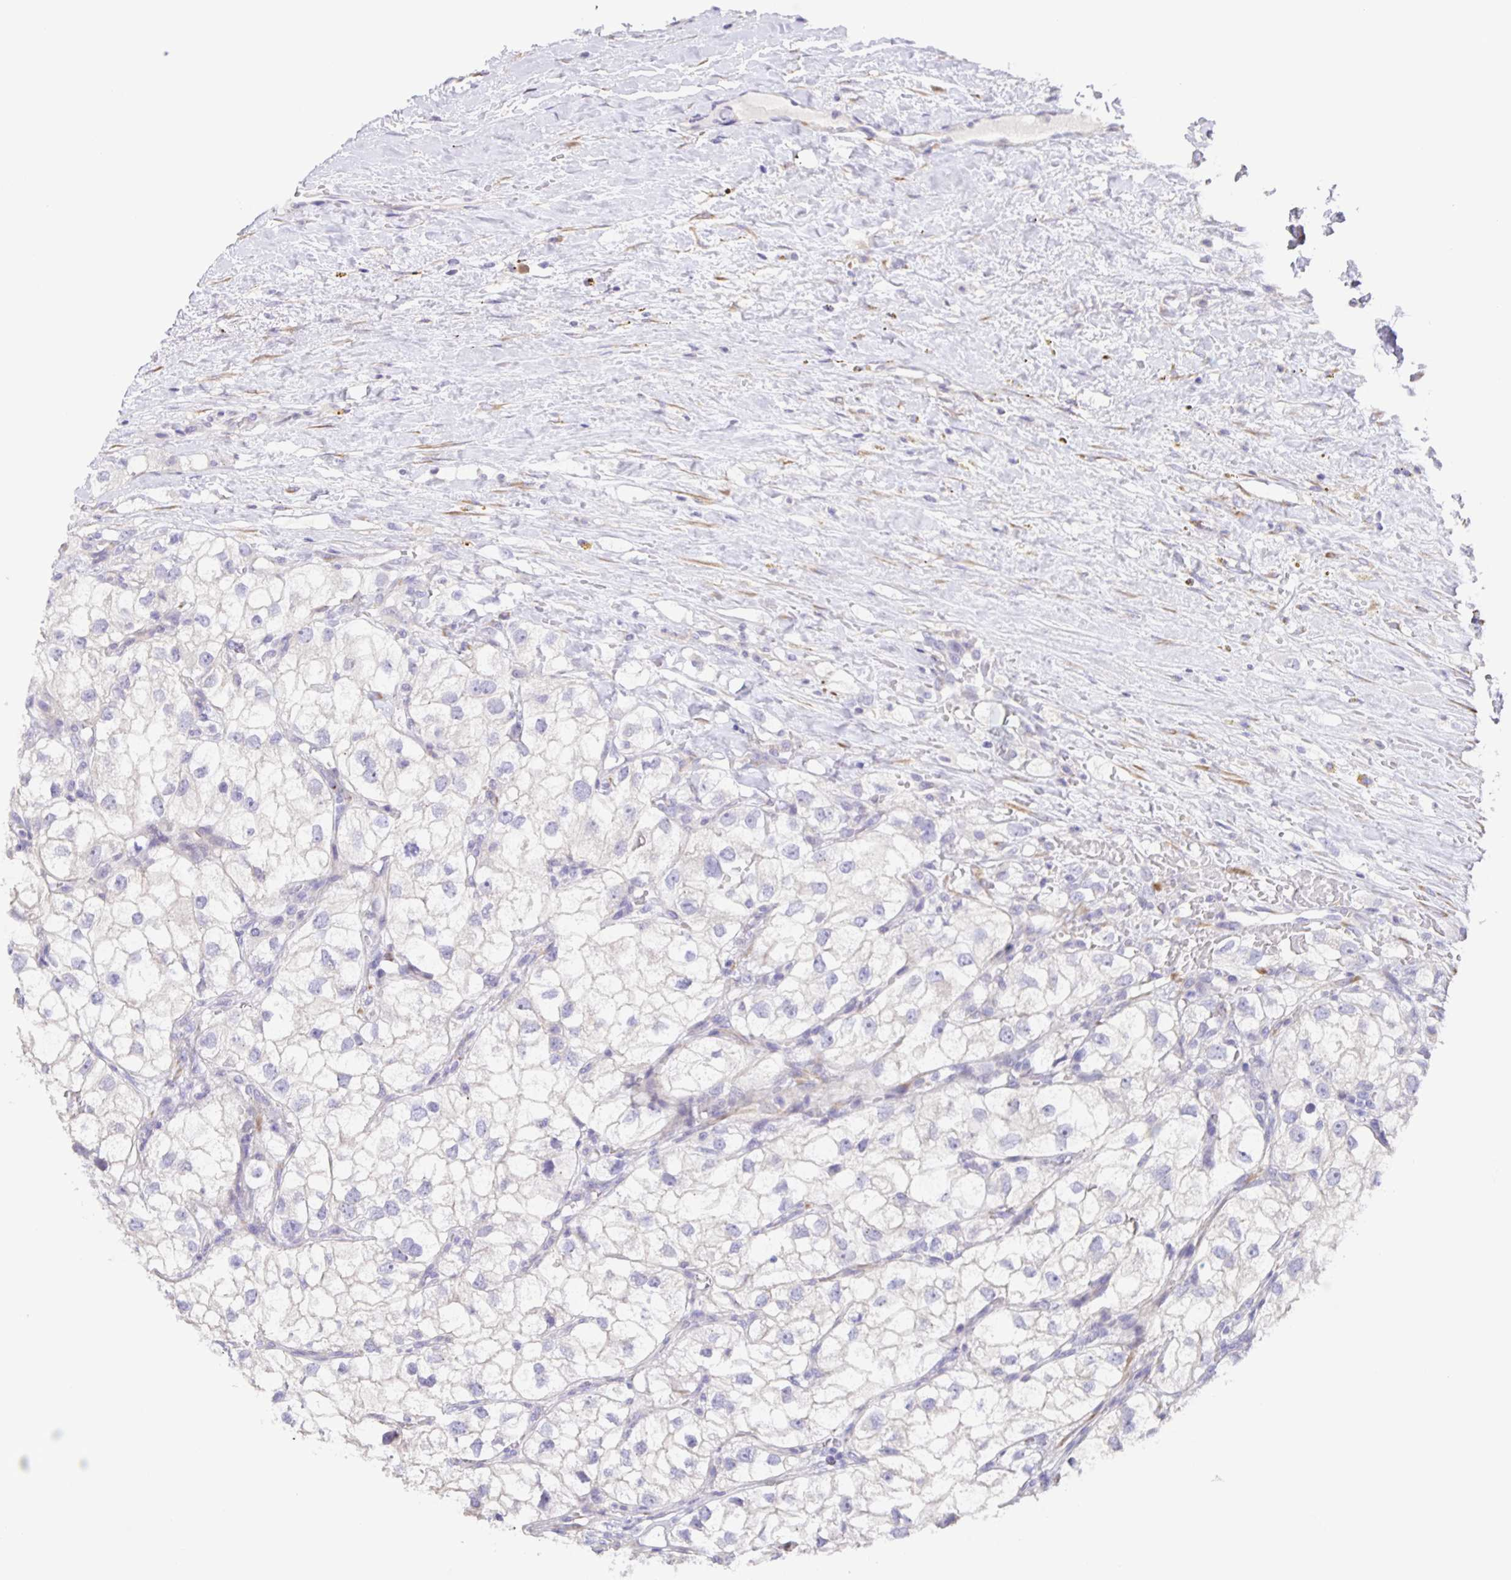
{"staining": {"intensity": "negative", "quantity": "none", "location": "none"}, "tissue": "renal cancer", "cell_type": "Tumor cells", "image_type": "cancer", "snomed": [{"axis": "morphology", "description": "Adenocarcinoma, NOS"}, {"axis": "topography", "description": "Kidney"}], "caption": "High magnification brightfield microscopy of renal adenocarcinoma stained with DAB (brown) and counterstained with hematoxylin (blue): tumor cells show no significant expression. The staining was performed using DAB (3,3'-diaminobenzidine) to visualize the protein expression in brown, while the nuclei were stained in blue with hematoxylin (Magnification: 20x).", "gene": "PRR36", "patient": {"sex": "male", "age": 59}}